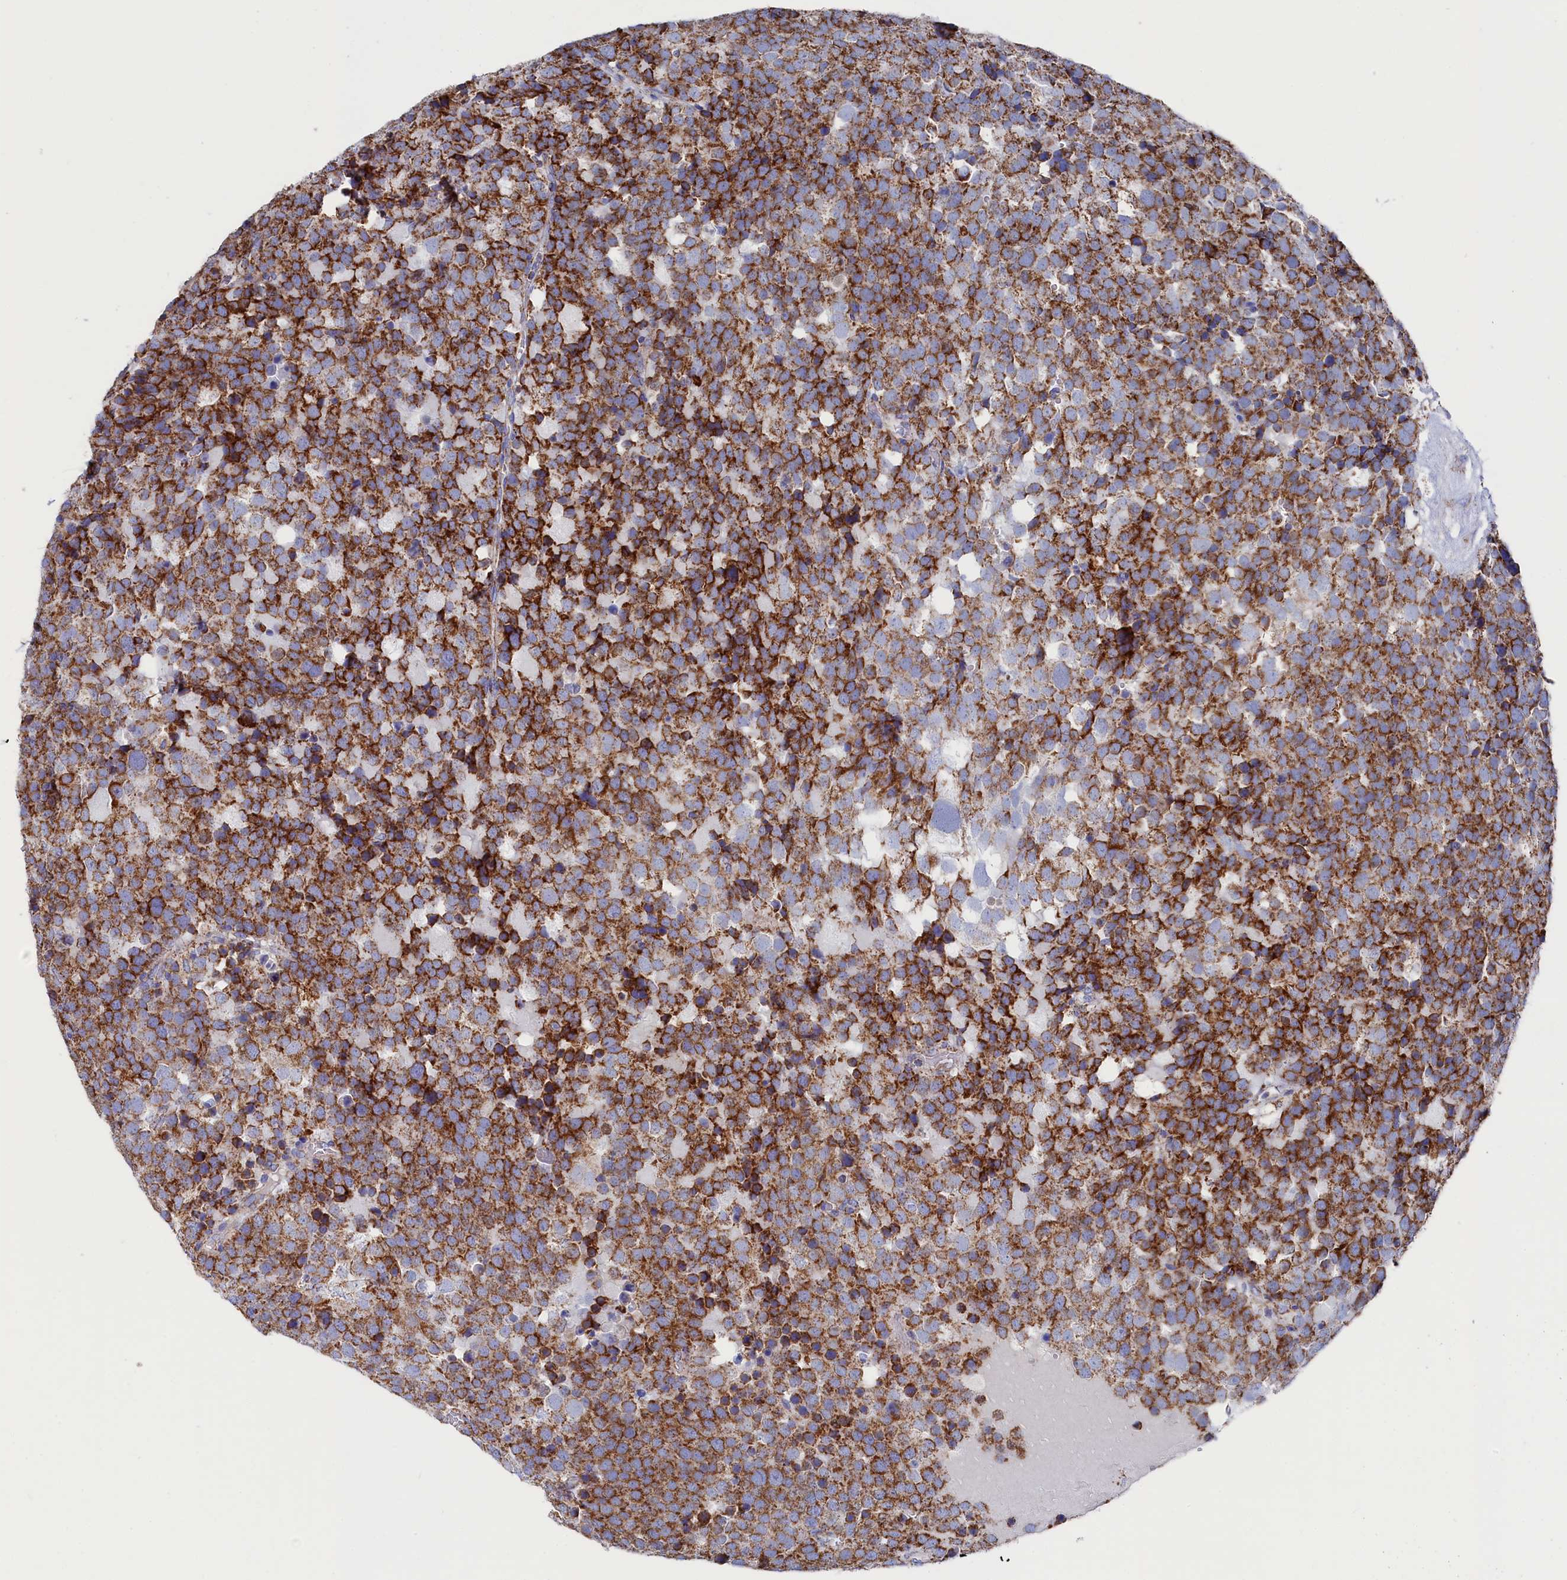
{"staining": {"intensity": "moderate", "quantity": ">75%", "location": "cytoplasmic/membranous"}, "tissue": "testis cancer", "cell_type": "Tumor cells", "image_type": "cancer", "snomed": [{"axis": "morphology", "description": "Seminoma, NOS"}, {"axis": "topography", "description": "Testis"}], "caption": "Human seminoma (testis) stained for a protein (brown) shows moderate cytoplasmic/membranous positive positivity in about >75% of tumor cells.", "gene": "MMAB", "patient": {"sex": "male", "age": 71}}